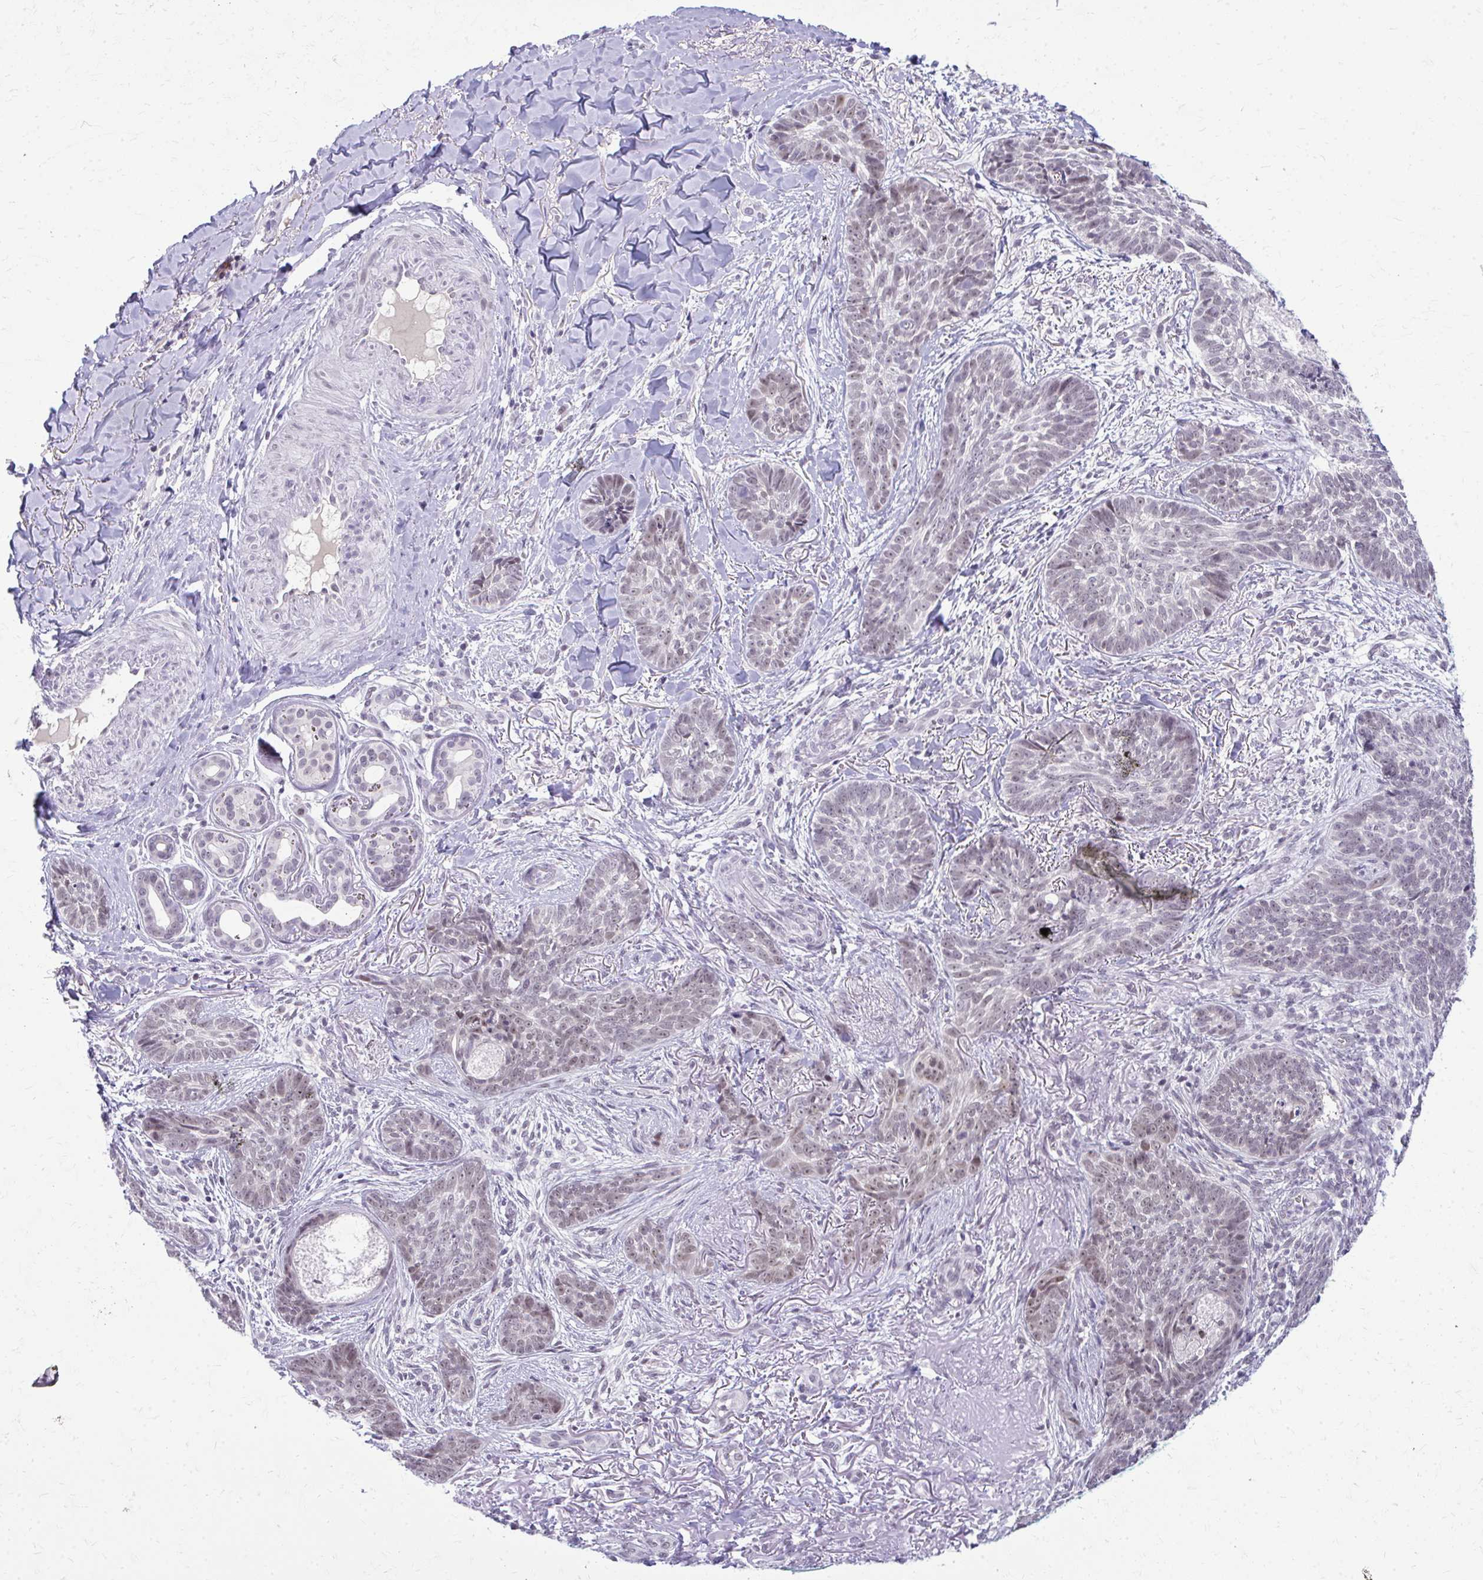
{"staining": {"intensity": "weak", "quantity": "25%-75%", "location": "nuclear"}, "tissue": "skin cancer", "cell_type": "Tumor cells", "image_type": "cancer", "snomed": [{"axis": "morphology", "description": "Basal cell carcinoma"}, {"axis": "topography", "description": "Skin"}, {"axis": "topography", "description": "Skin of face"}], "caption": "Immunohistochemistry of skin basal cell carcinoma exhibits low levels of weak nuclear expression in about 25%-75% of tumor cells. The staining was performed using DAB, with brown indicating positive protein expression. Nuclei are stained blue with hematoxylin.", "gene": "MAF1", "patient": {"sex": "male", "age": 88}}